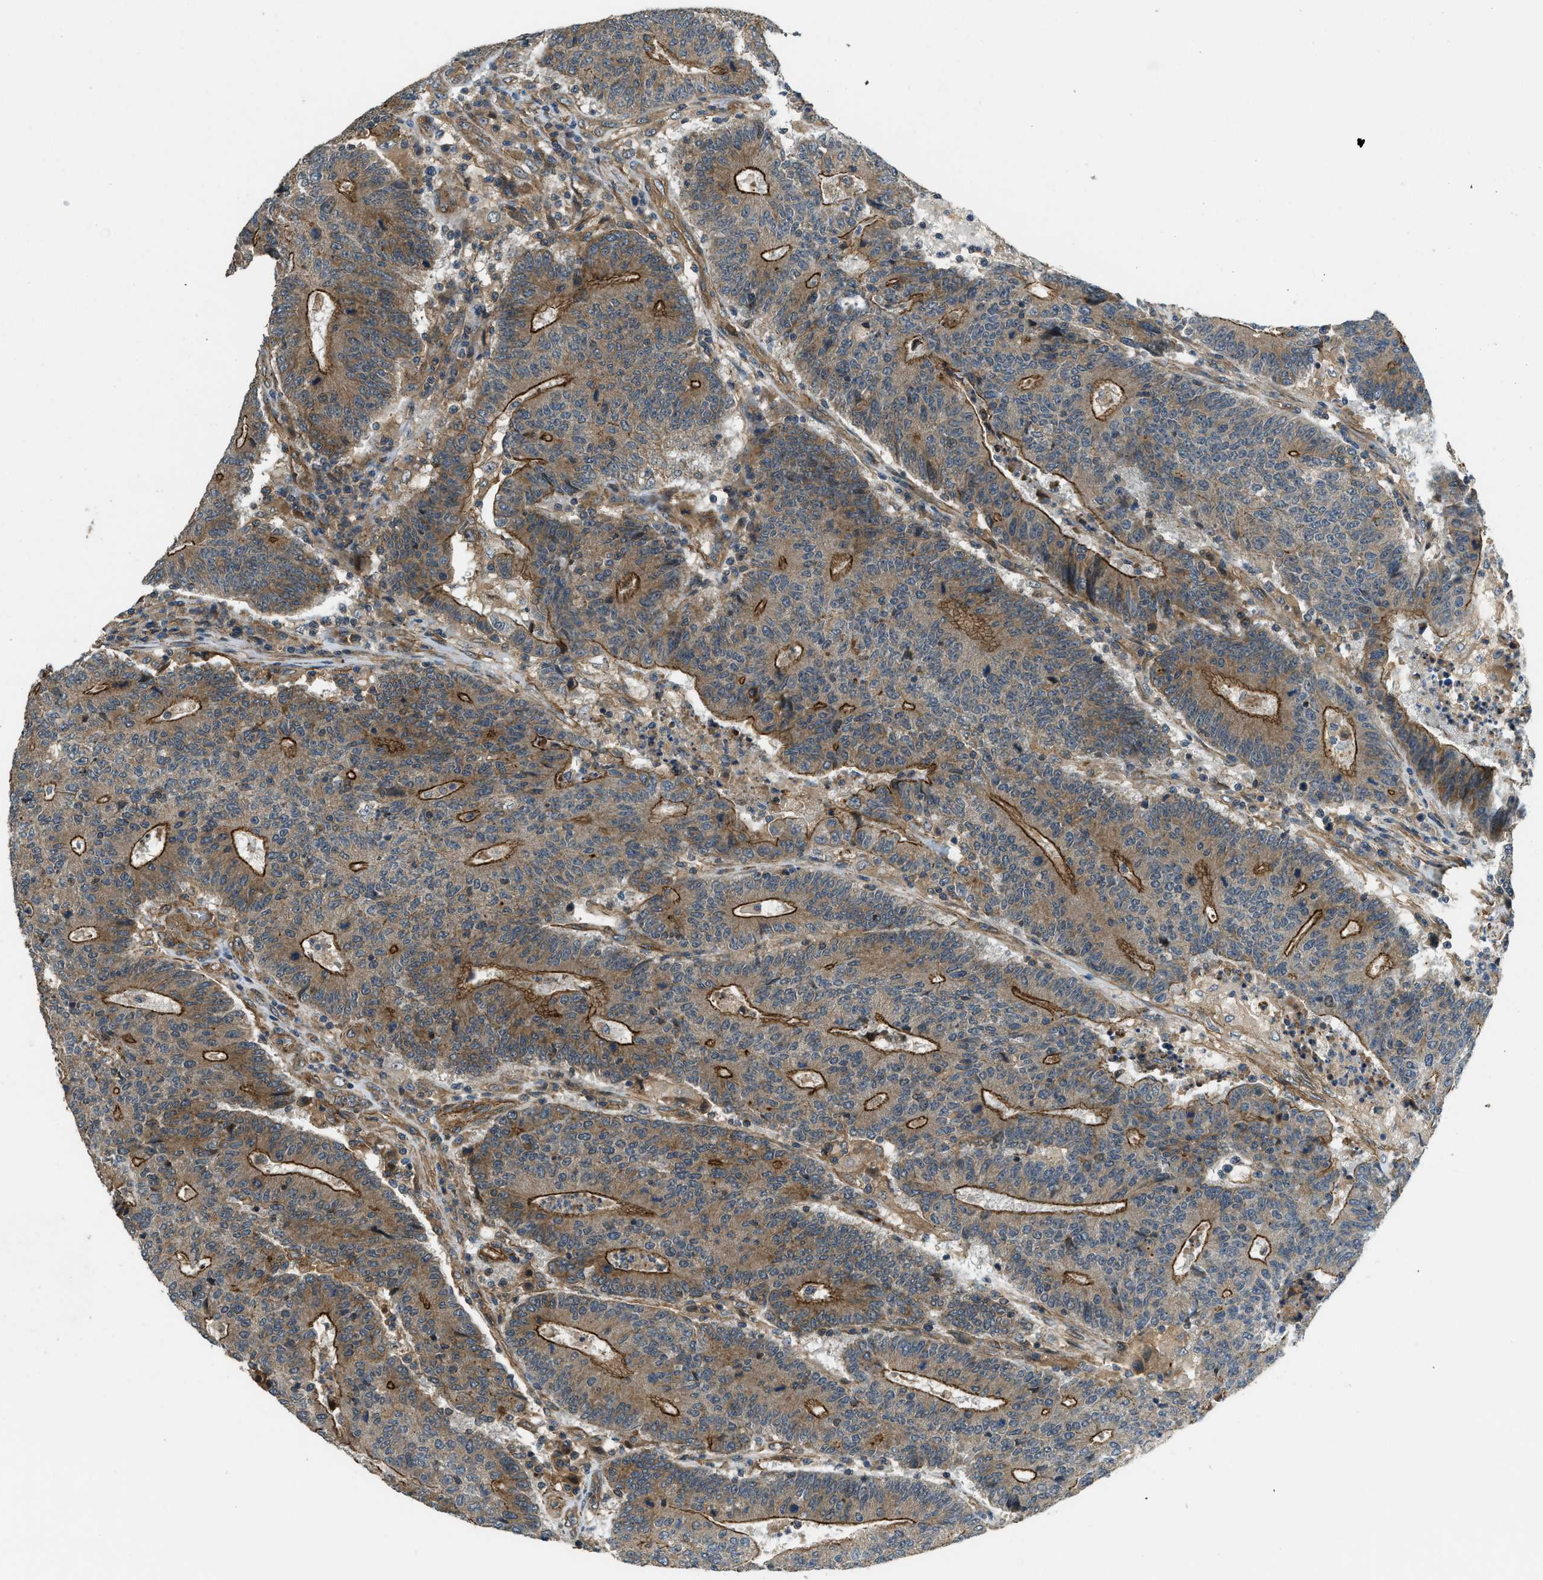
{"staining": {"intensity": "strong", "quantity": "25%-75%", "location": "cytoplasmic/membranous"}, "tissue": "colorectal cancer", "cell_type": "Tumor cells", "image_type": "cancer", "snomed": [{"axis": "morphology", "description": "Normal tissue, NOS"}, {"axis": "morphology", "description": "Adenocarcinoma, NOS"}, {"axis": "topography", "description": "Colon"}], "caption": "Immunohistochemistry photomicrograph of adenocarcinoma (colorectal) stained for a protein (brown), which shows high levels of strong cytoplasmic/membranous positivity in about 25%-75% of tumor cells.", "gene": "CGN", "patient": {"sex": "female", "age": 75}}